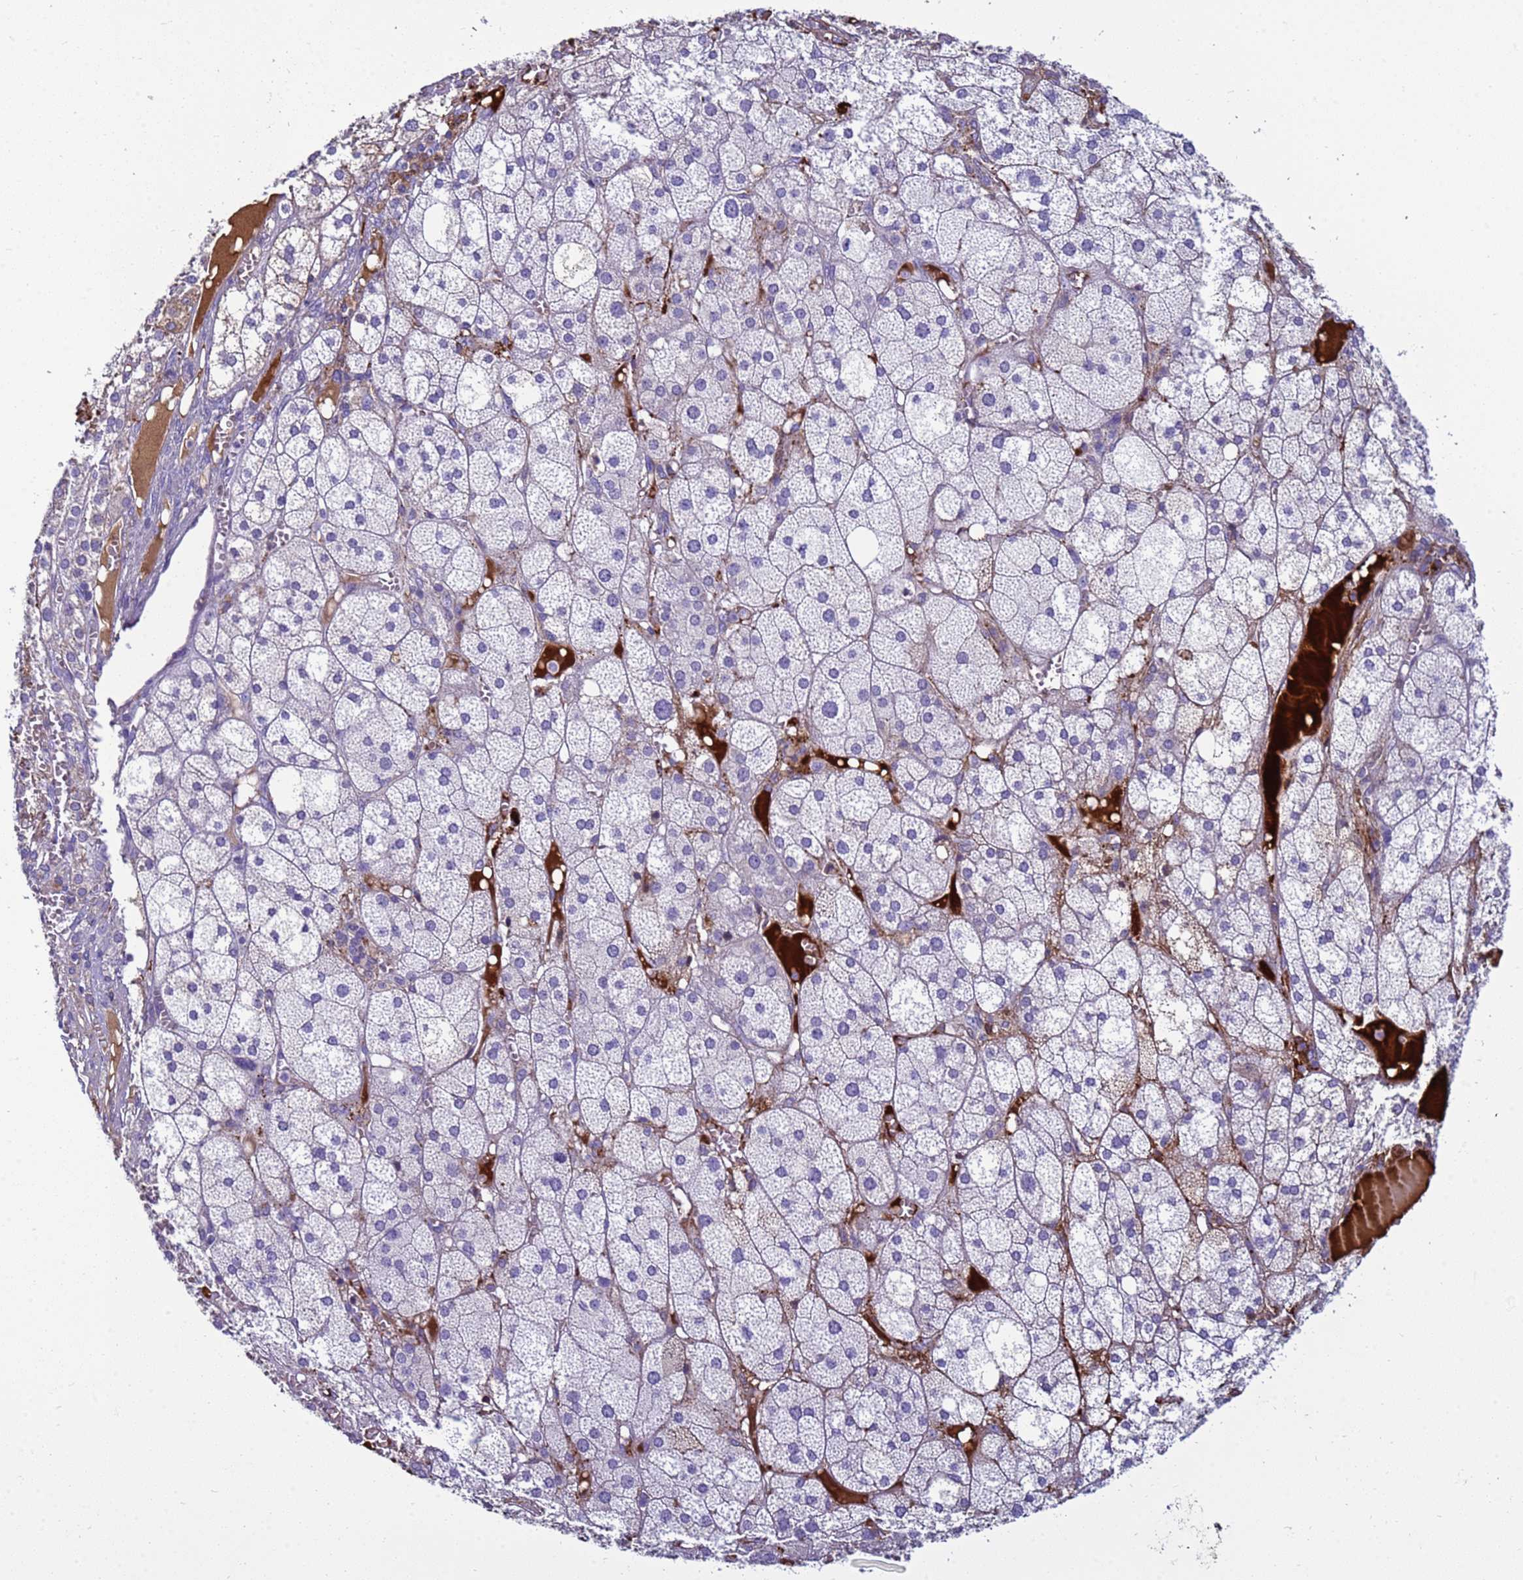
{"staining": {"intensity": "negative", "quantity": "none", "location": "none"}, "tissue": "adrenal gland", "cell_type": "Glandular cells", "image_type": "normal", "snomed": [{"axis": "morphology", "description": "Normal tissue, NOS"}, {"axis": "topography", "description": "Adrenal gland"}], "caption": "This is an IHC histopathology image of unremarkable human adrenal gland. There is no staining in glandular cells.", "gene": "TRIM51G", "patient": {"sex": "female", "age": 61}}